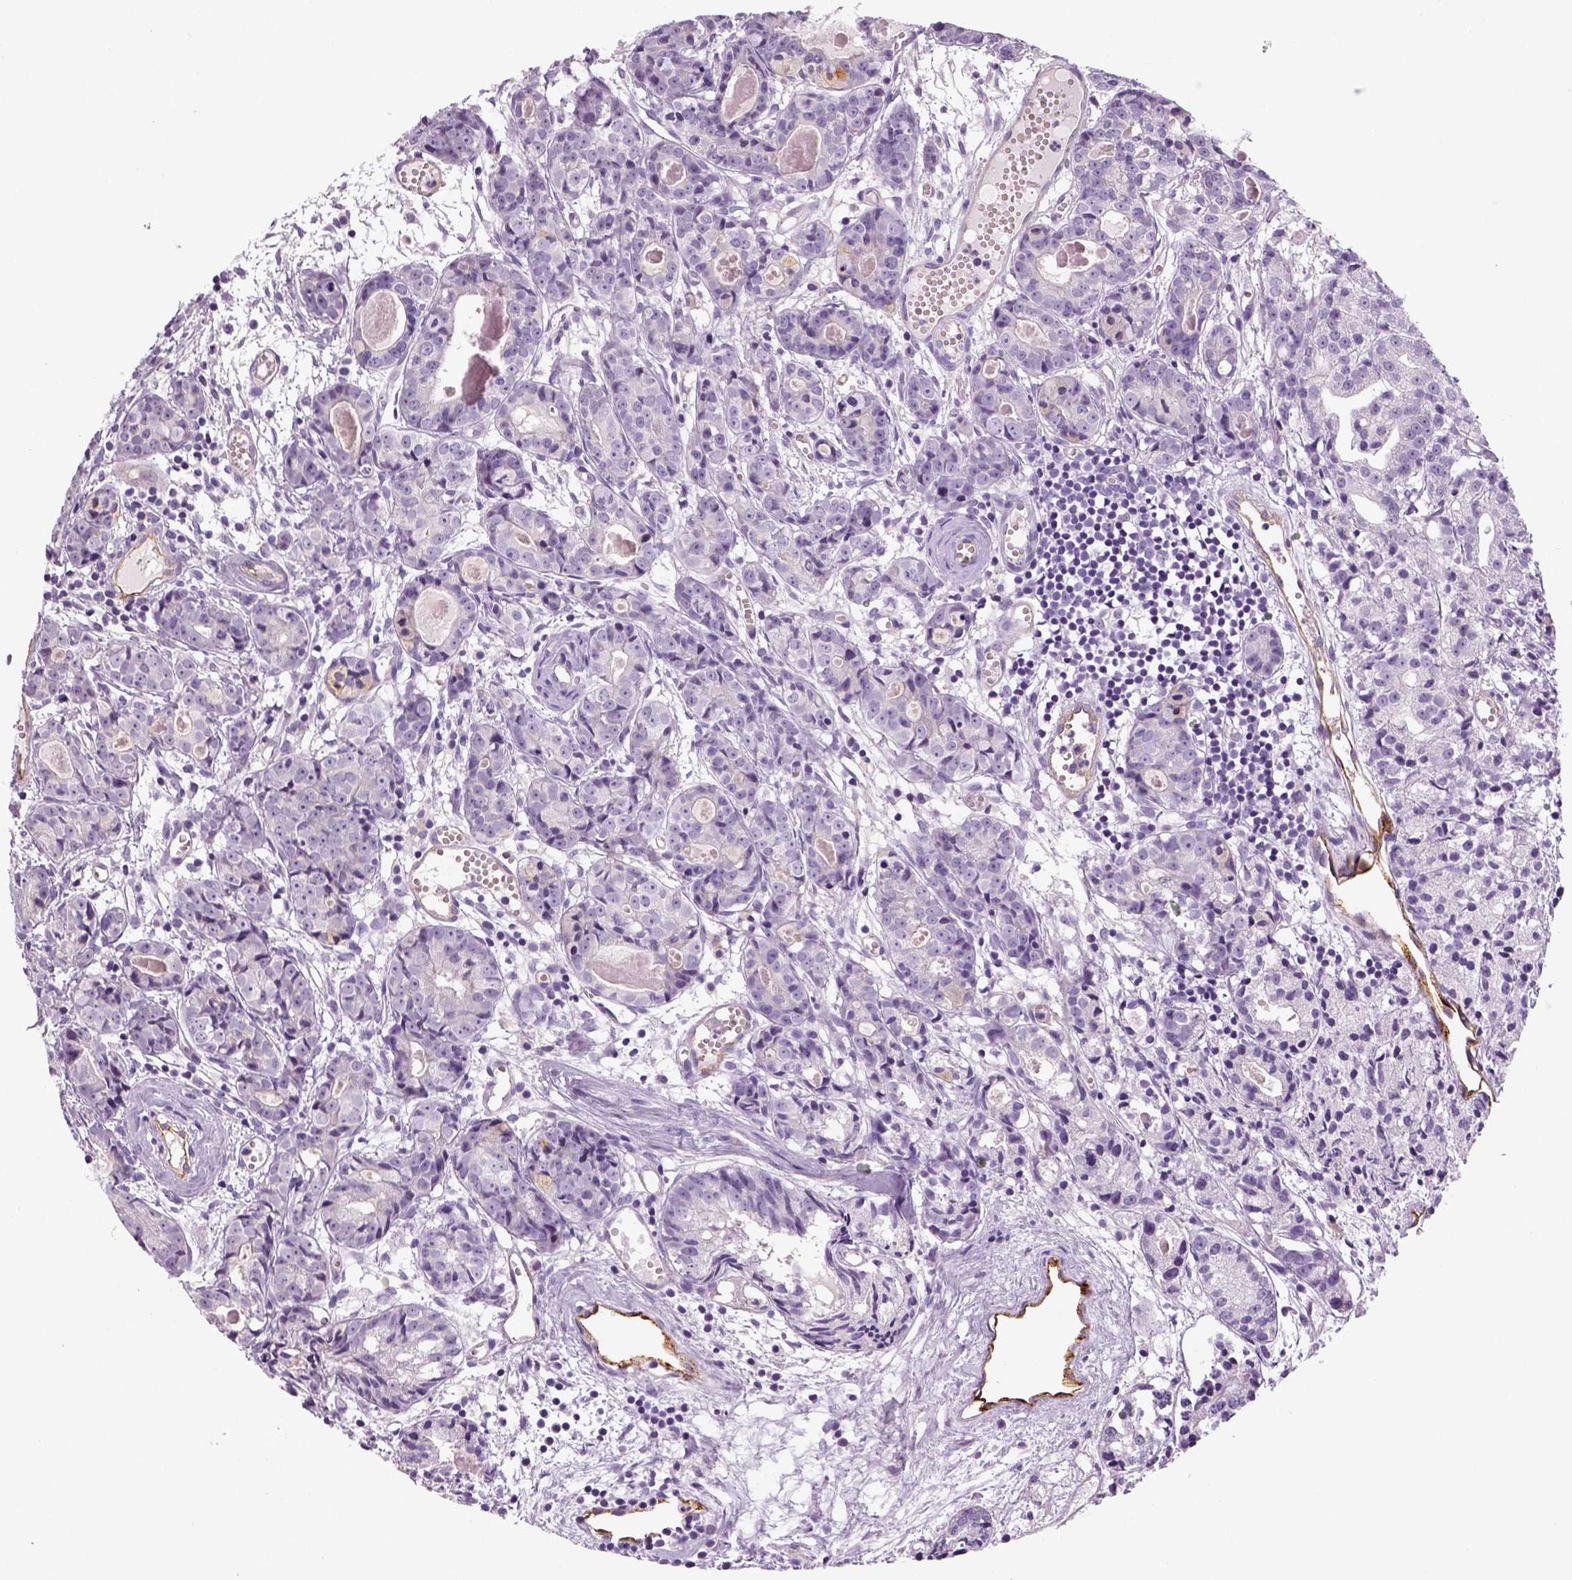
{"staining": {"intensity": "negative", "quantity": "none", "location": "none"}, "tissue": "prostate cancer", "cell_type": "Tumor cells", "image_type": "cancer", "snomed": [{"axis": "morphology", "description": "Adenocarcinoma, Medium grade"}, {"axis": "topography", "description": "Prostate"}], "caption": "Immunohistochemistry photomicrograph of prostate cancer stained for a protein (brown), which demonstrates no staining in tumor cells.", "gene": "TSPAN7", "patient": {"sex": "male", "age": 74}}